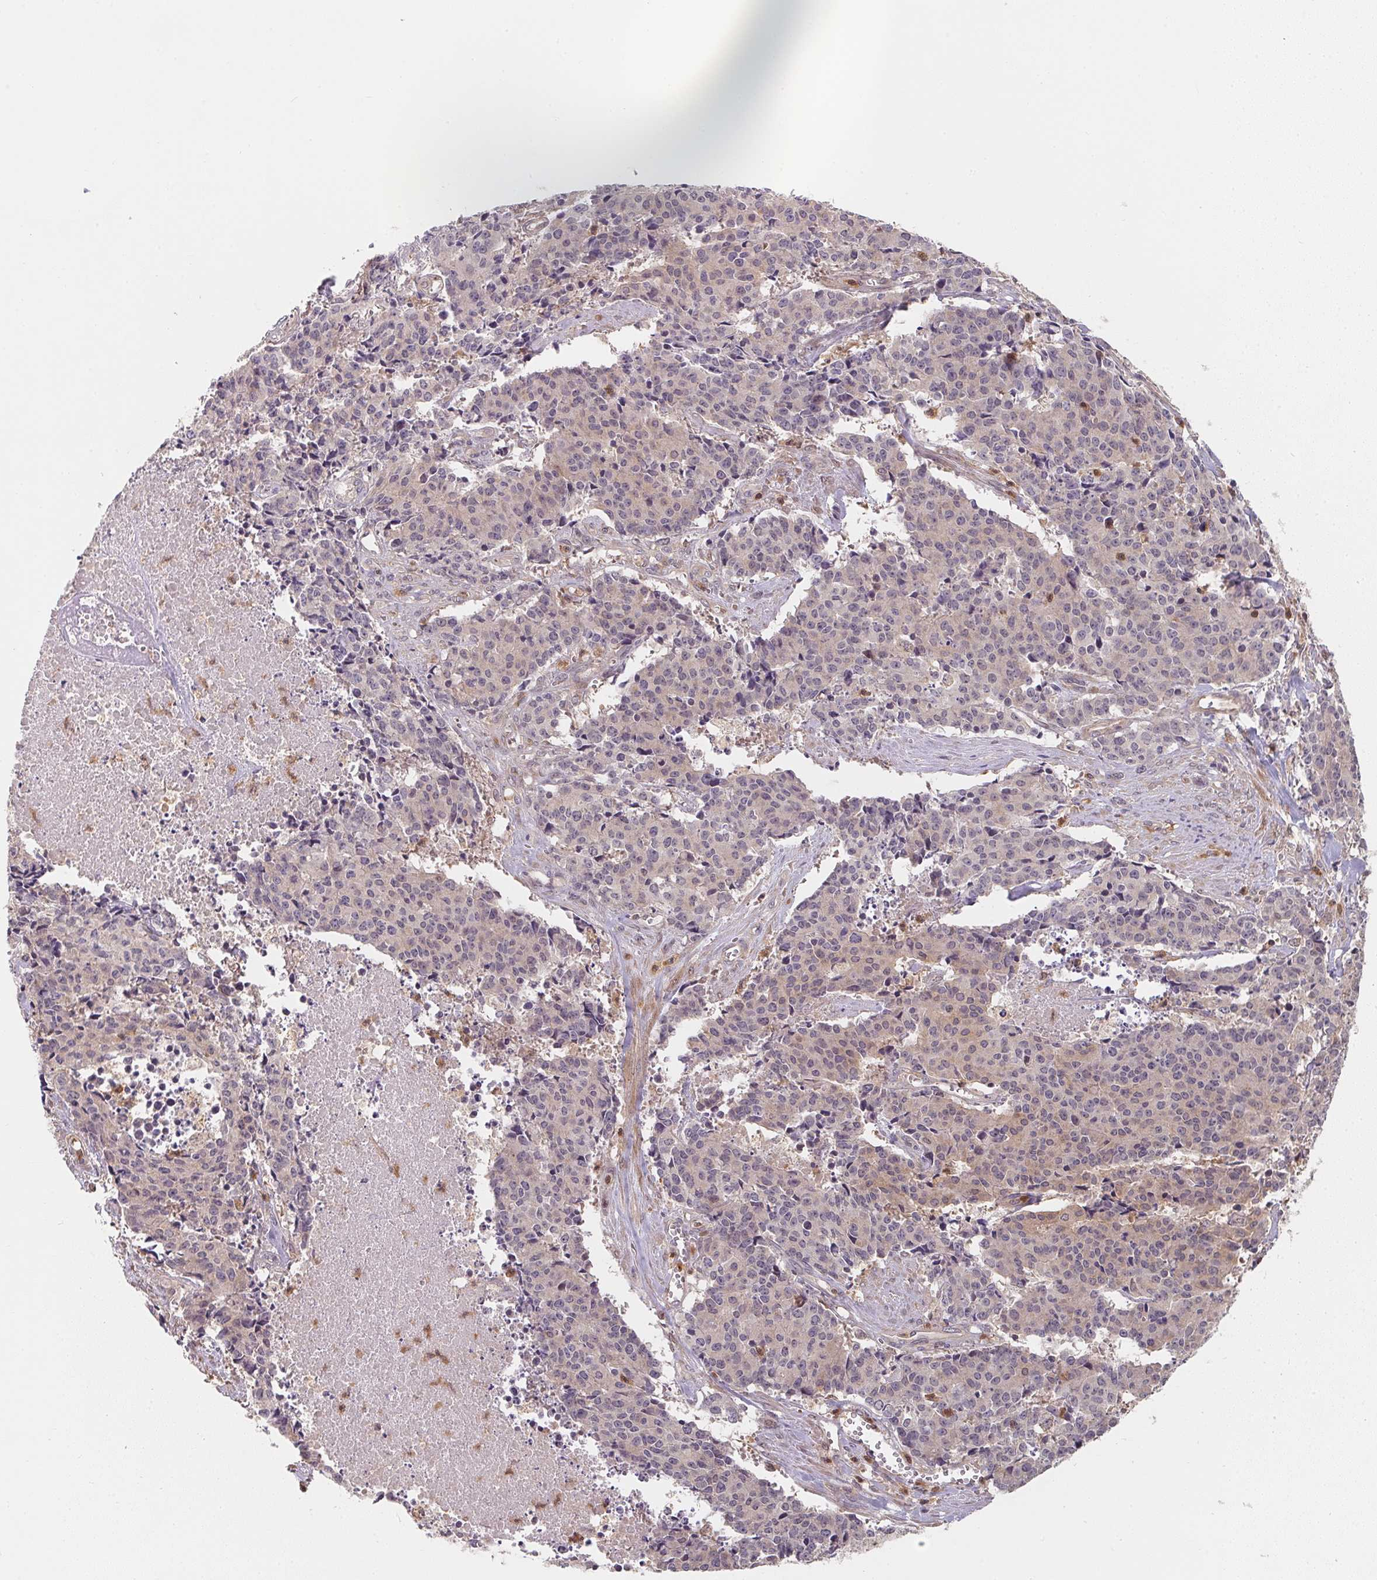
{"staining": {"intensity": "negative", "quantity": "none", "location": "none"}, "tissue": "cervical cancer", "cell_type": "Tumor cells", "image_type": "cancer", "snomed": [{"axis": "morphology", "description": "Squamous cell carcinoma, NOS"}, {"axis": "topography", "description": "Cervix"}], "caption": "Tumor cells are negative for protein expression in human cervical squamous cell carcinoma.", "gene": "ANKRD13A", "patient": {"sex": "female", "age": 28}}